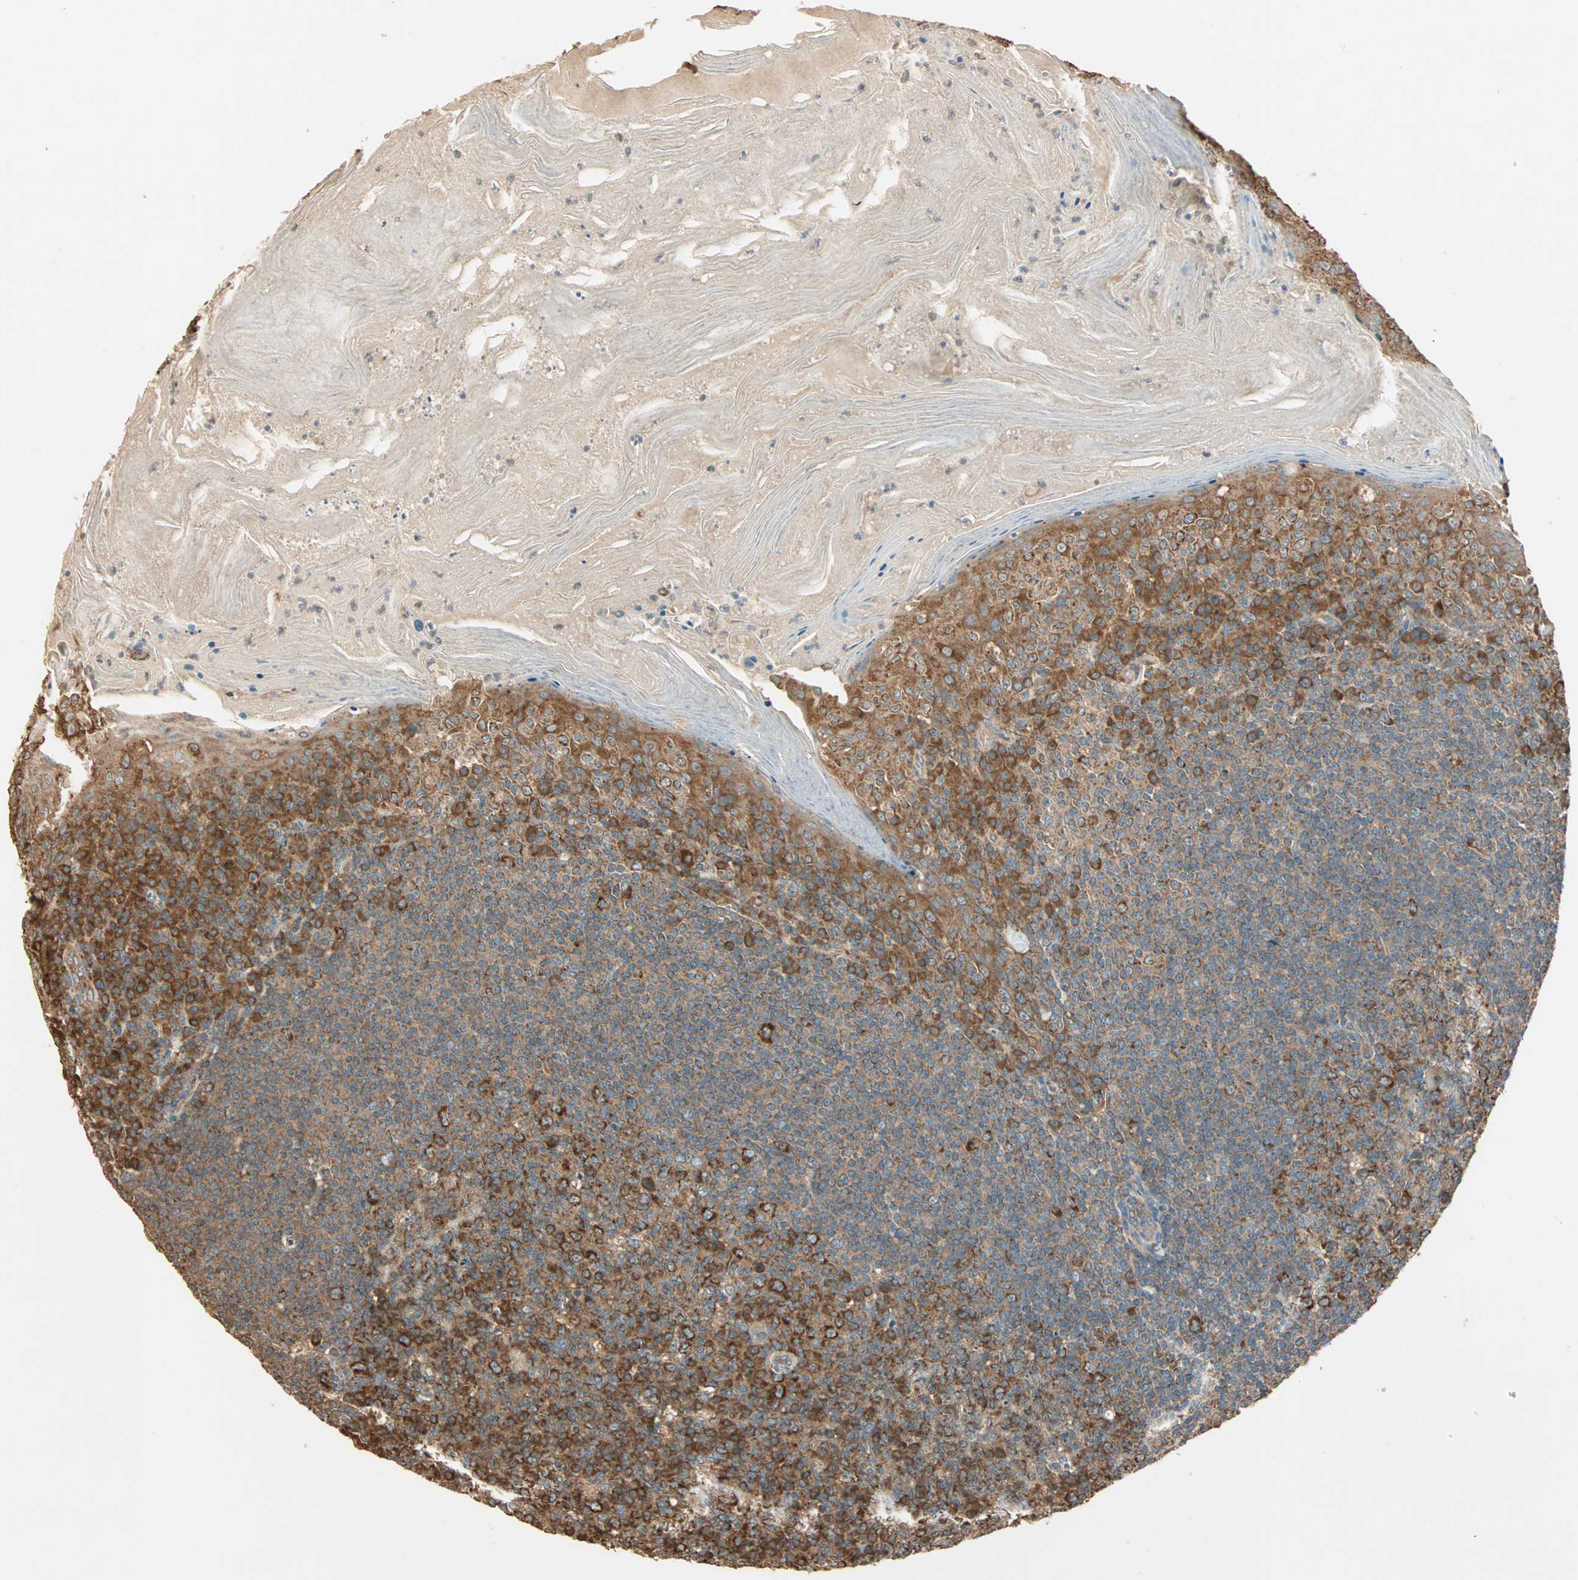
{"staining": {"intensity": "strong", "quantity": ">75%", "location": "cytoplasmic/membranous"}, "tissue": "tonsil", "cell_type": "Germinal center cells", "image_type": "normal", "snomed": [{"axis": "morphology", "description": "Normal tissue, NOS"}, {"axis": "topography", "description": "Tonsil"}], "caption": "Strong cytoplasmic/membranous expression for a protein is identified in about >75% of germinal center cells of normal tonsil using IHC.", "gene": "EIF4G2", "patient": {"sex": "male", "age": 31}}